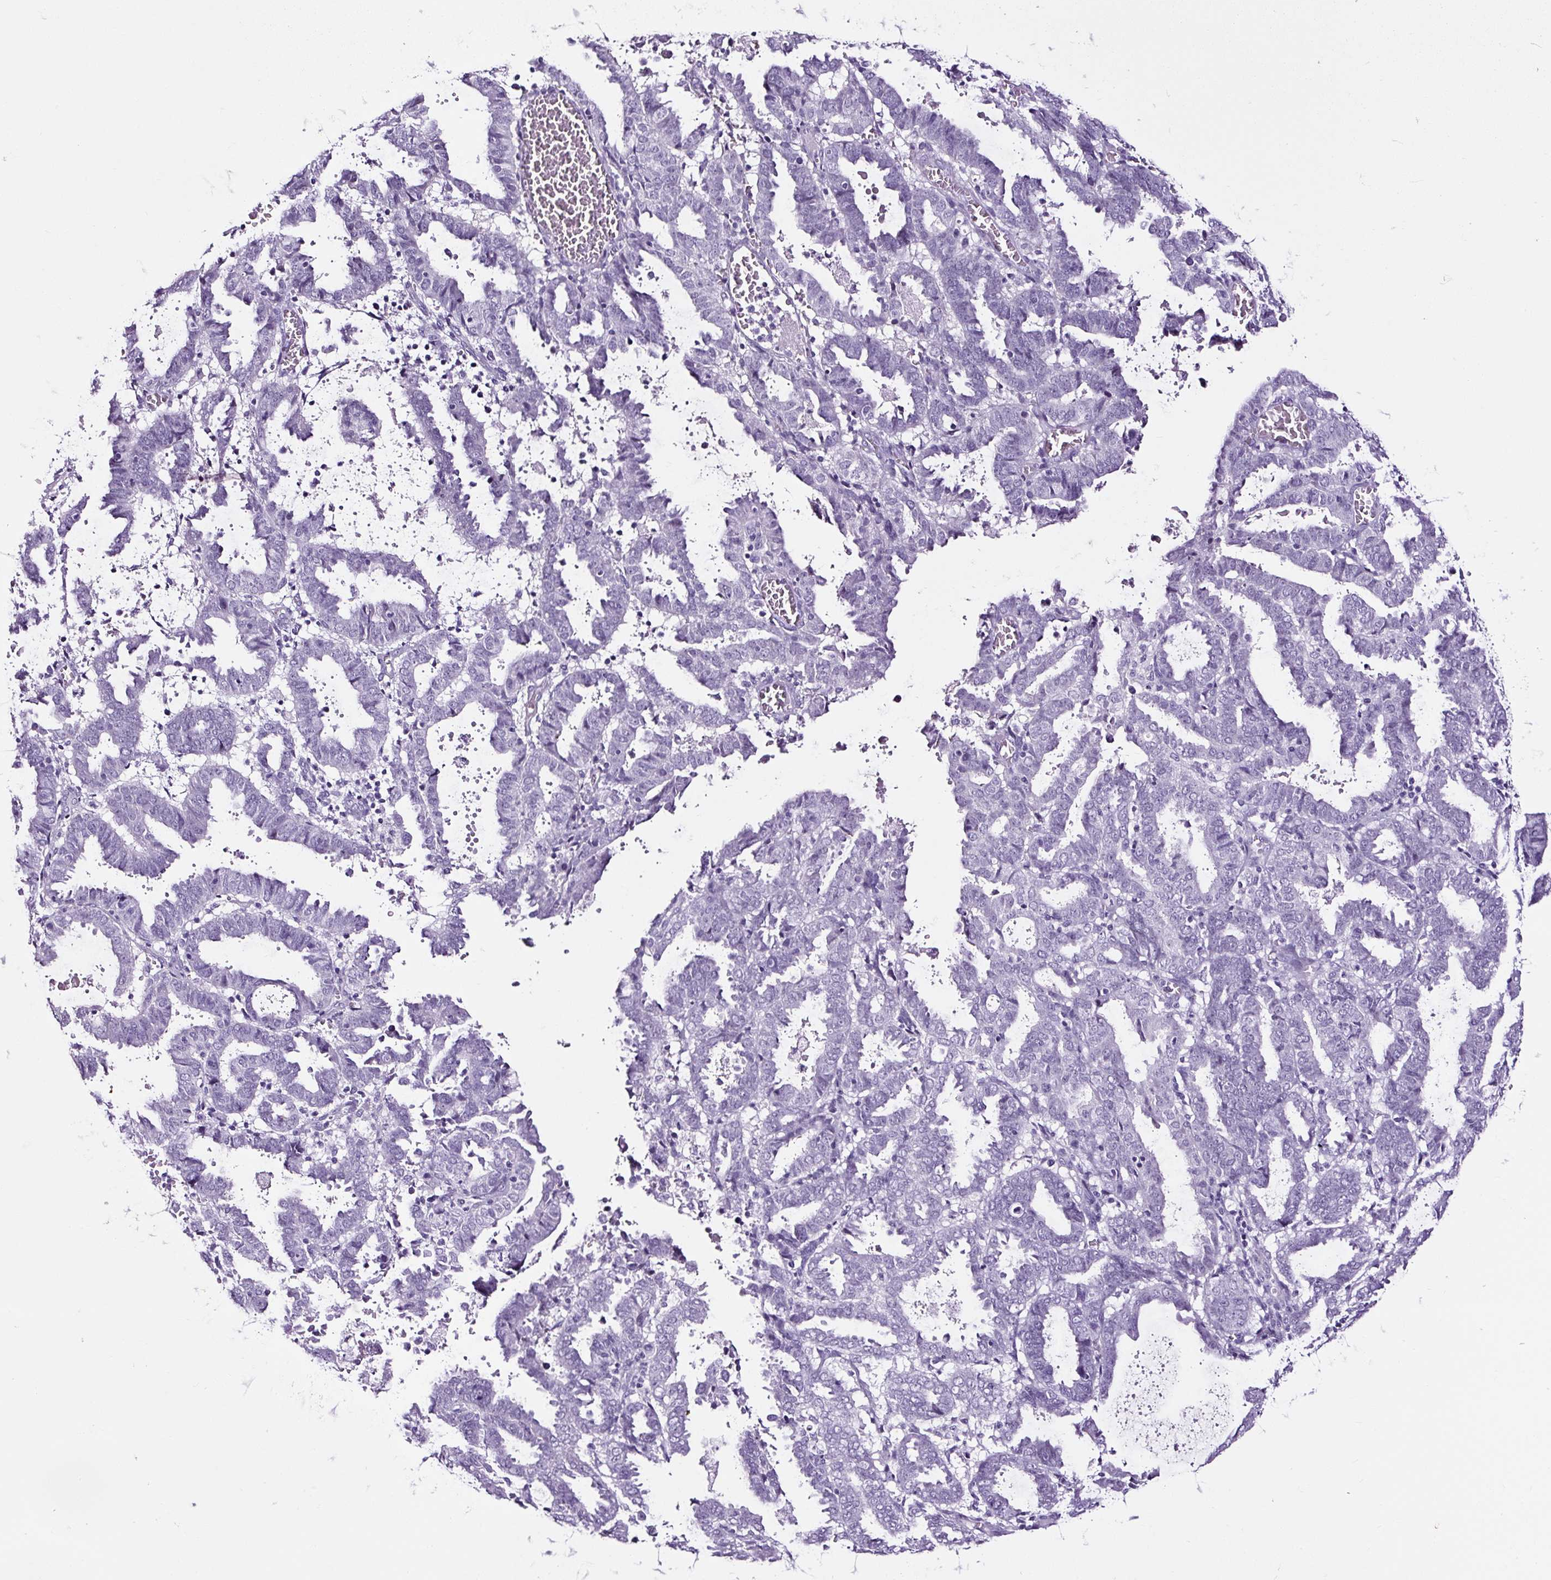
{"staining": {"intensity": "negative", "quantity": "none", "location": "none"}, "tissue": "endometrial cancer", "cell_type": "Tumor cells", "image_type": "cancer", "snomed": [{"axis": "morphology", "description": "Adenocarcinoma, NOS"}, {"axis": "topography", "description": "Uterus"}], "caption": "Immunohistochemistry (IHC) image of human adenocarcinoma (endometrial) stained for a protein (brown), which shows no staining in tumor cells.", "gene": "NPHS2", "patient": {"sex": "female", "age": 83}}